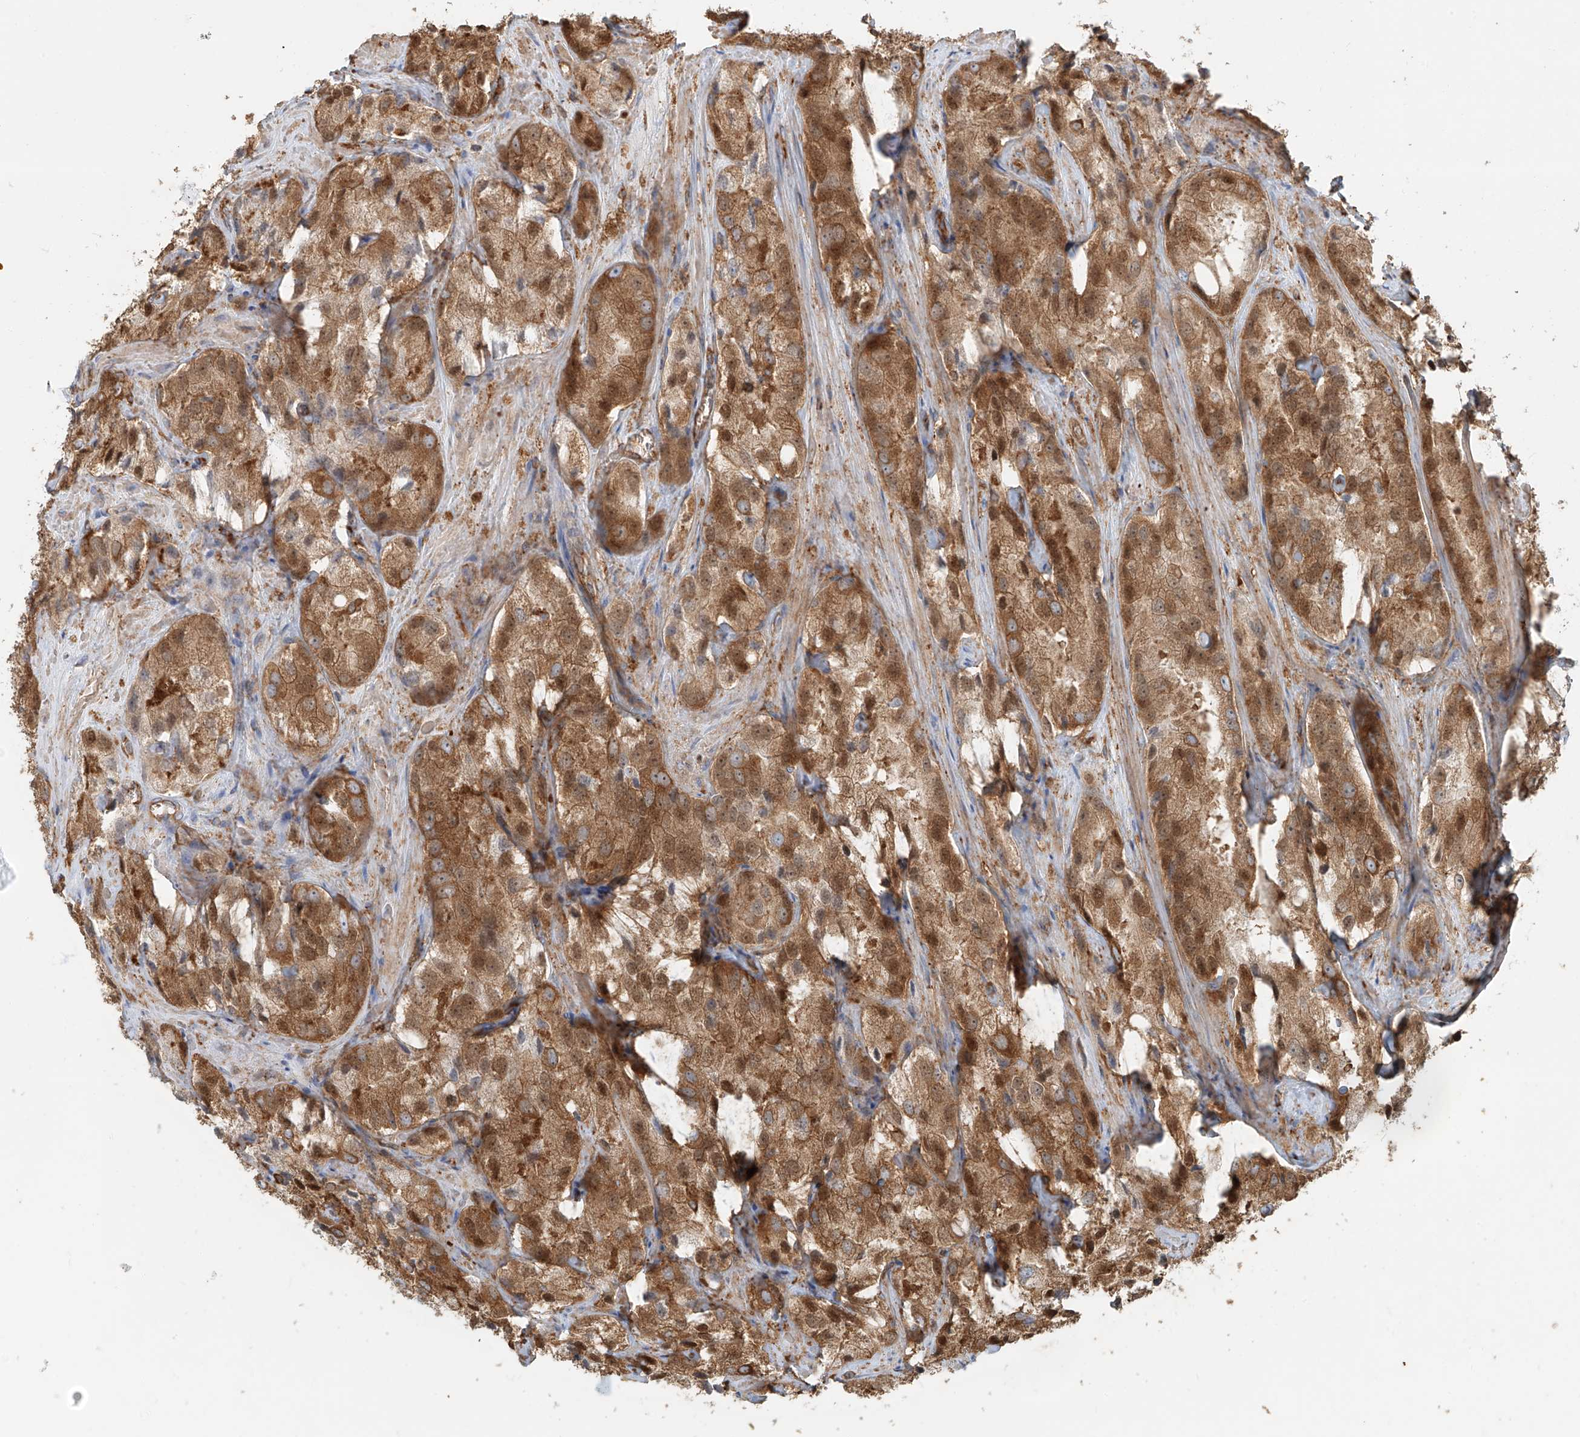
{"staining": {"intensity": "moderate", "quantity": ">75%", "location": "cytoplasmic/membranous,nuclear"}, "tissue": "prostate cancer", "cell_type": "Tumor cells", "image_type": "cancer", "snomed": [{"axis": "morphology", "description": "Adenocarcinoma, High grade"}, {"axis": "topography", "description": "Prostate"}], "caption": "High-grade adenocarcinoma (prostate) stained with immunohistochemistry displays moderate cytoplasmic/membranous and nuclear expression in approximately >75% of tumor cells. (Brightfield microscopy of DAB IHC at high magnification).", "gene": "SNX9", "patient": {"sex": "male", "age": 66}}